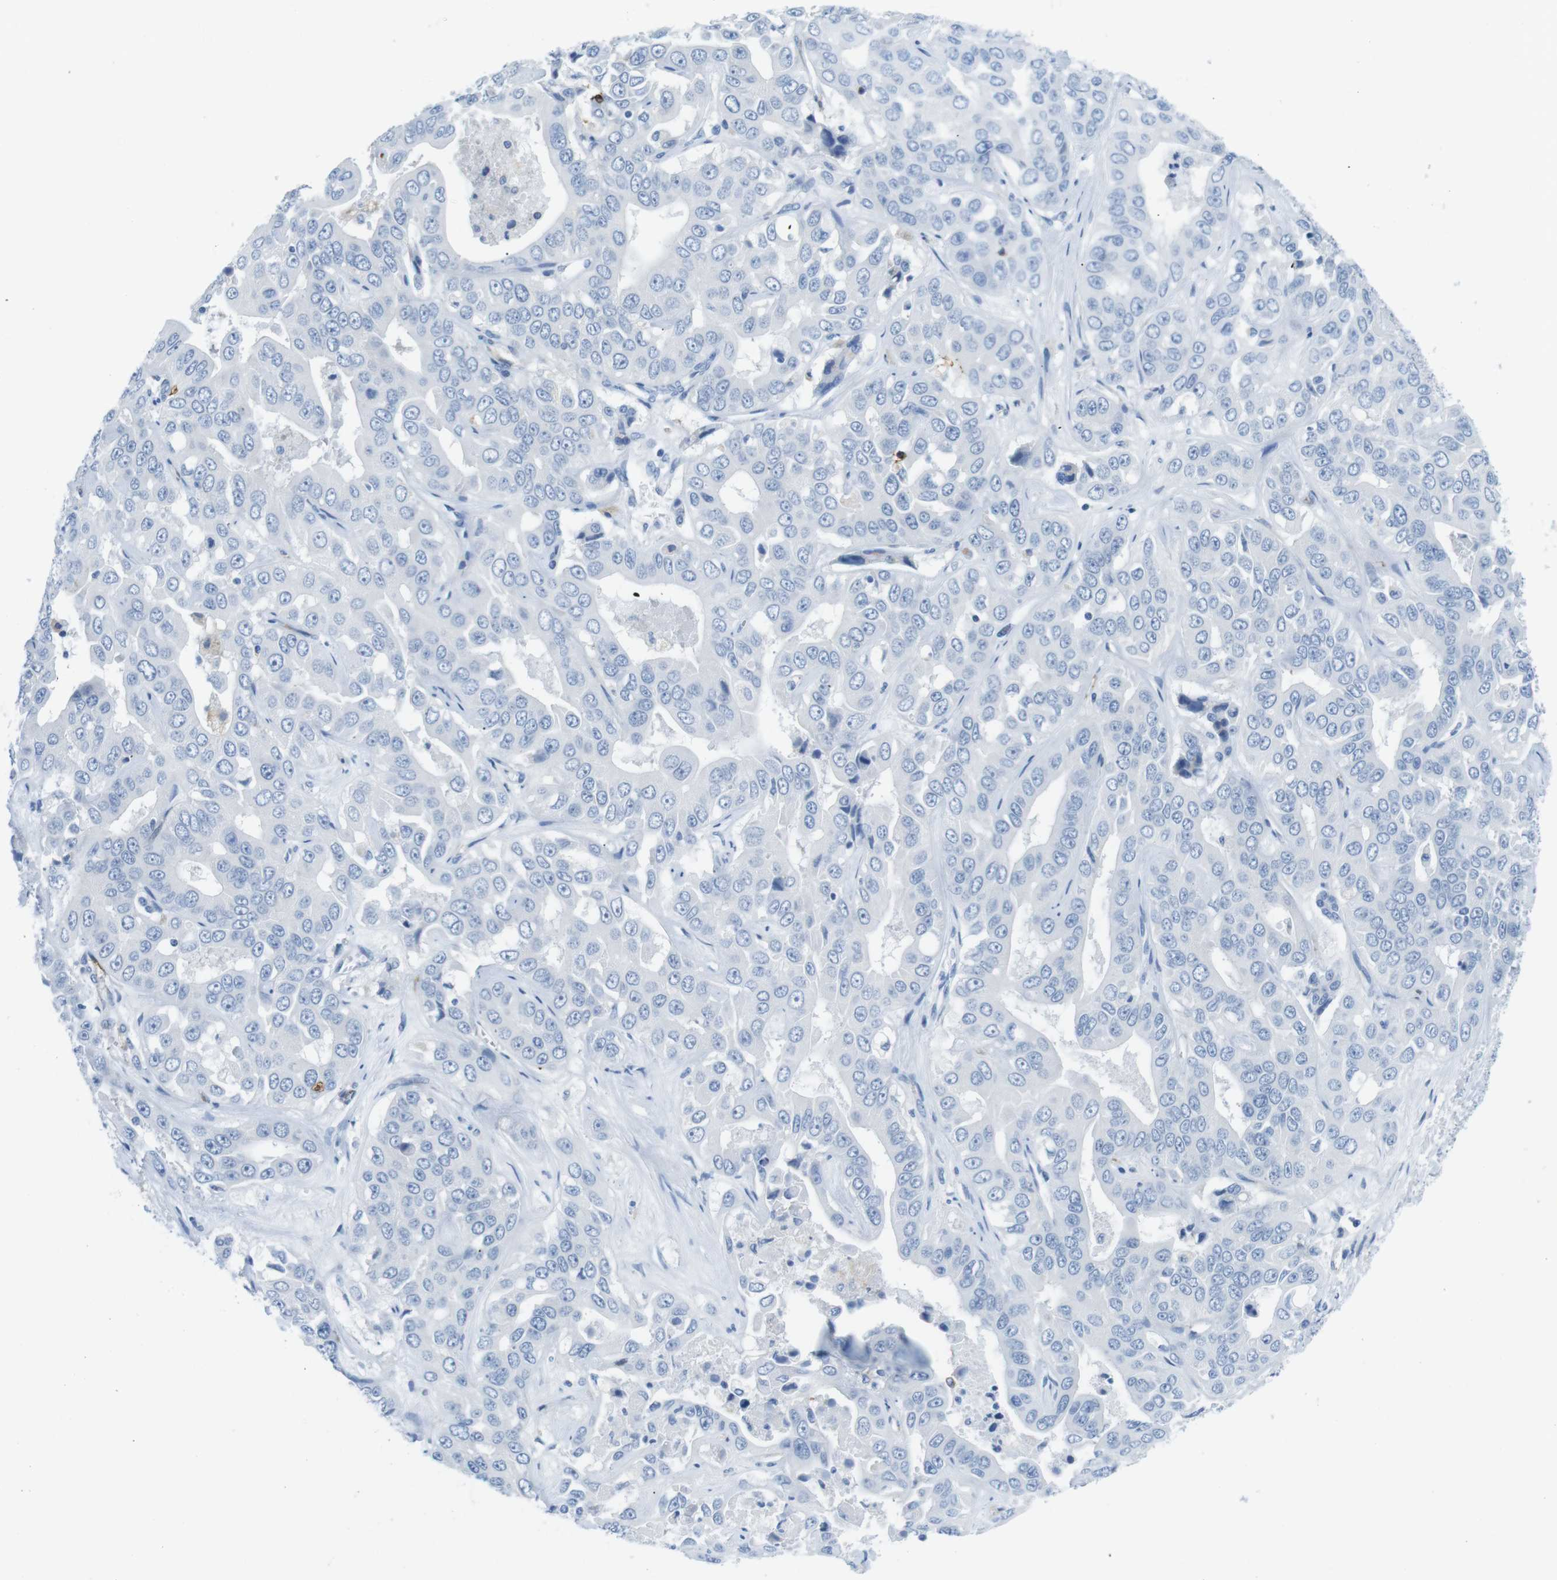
{"staining": {"intensity": "negative", "quantity": "none", "location": "none"}, "tissue": "liver cancer", "cell_type": "Tumor cells", "image_type": "cancer", "snomed": [{"axis": "morphology", "description": "Cholangiocarcinoma"}, {"axis": "topography", "description": "Liver"}], "caption": "This is an immunohistochemistry histopathology image of human liver cholangiocarcinoma. There is no expression in tumor cells.", "gene": "TNFRSF4", "patient": {"sex": "female", "age": 52}}